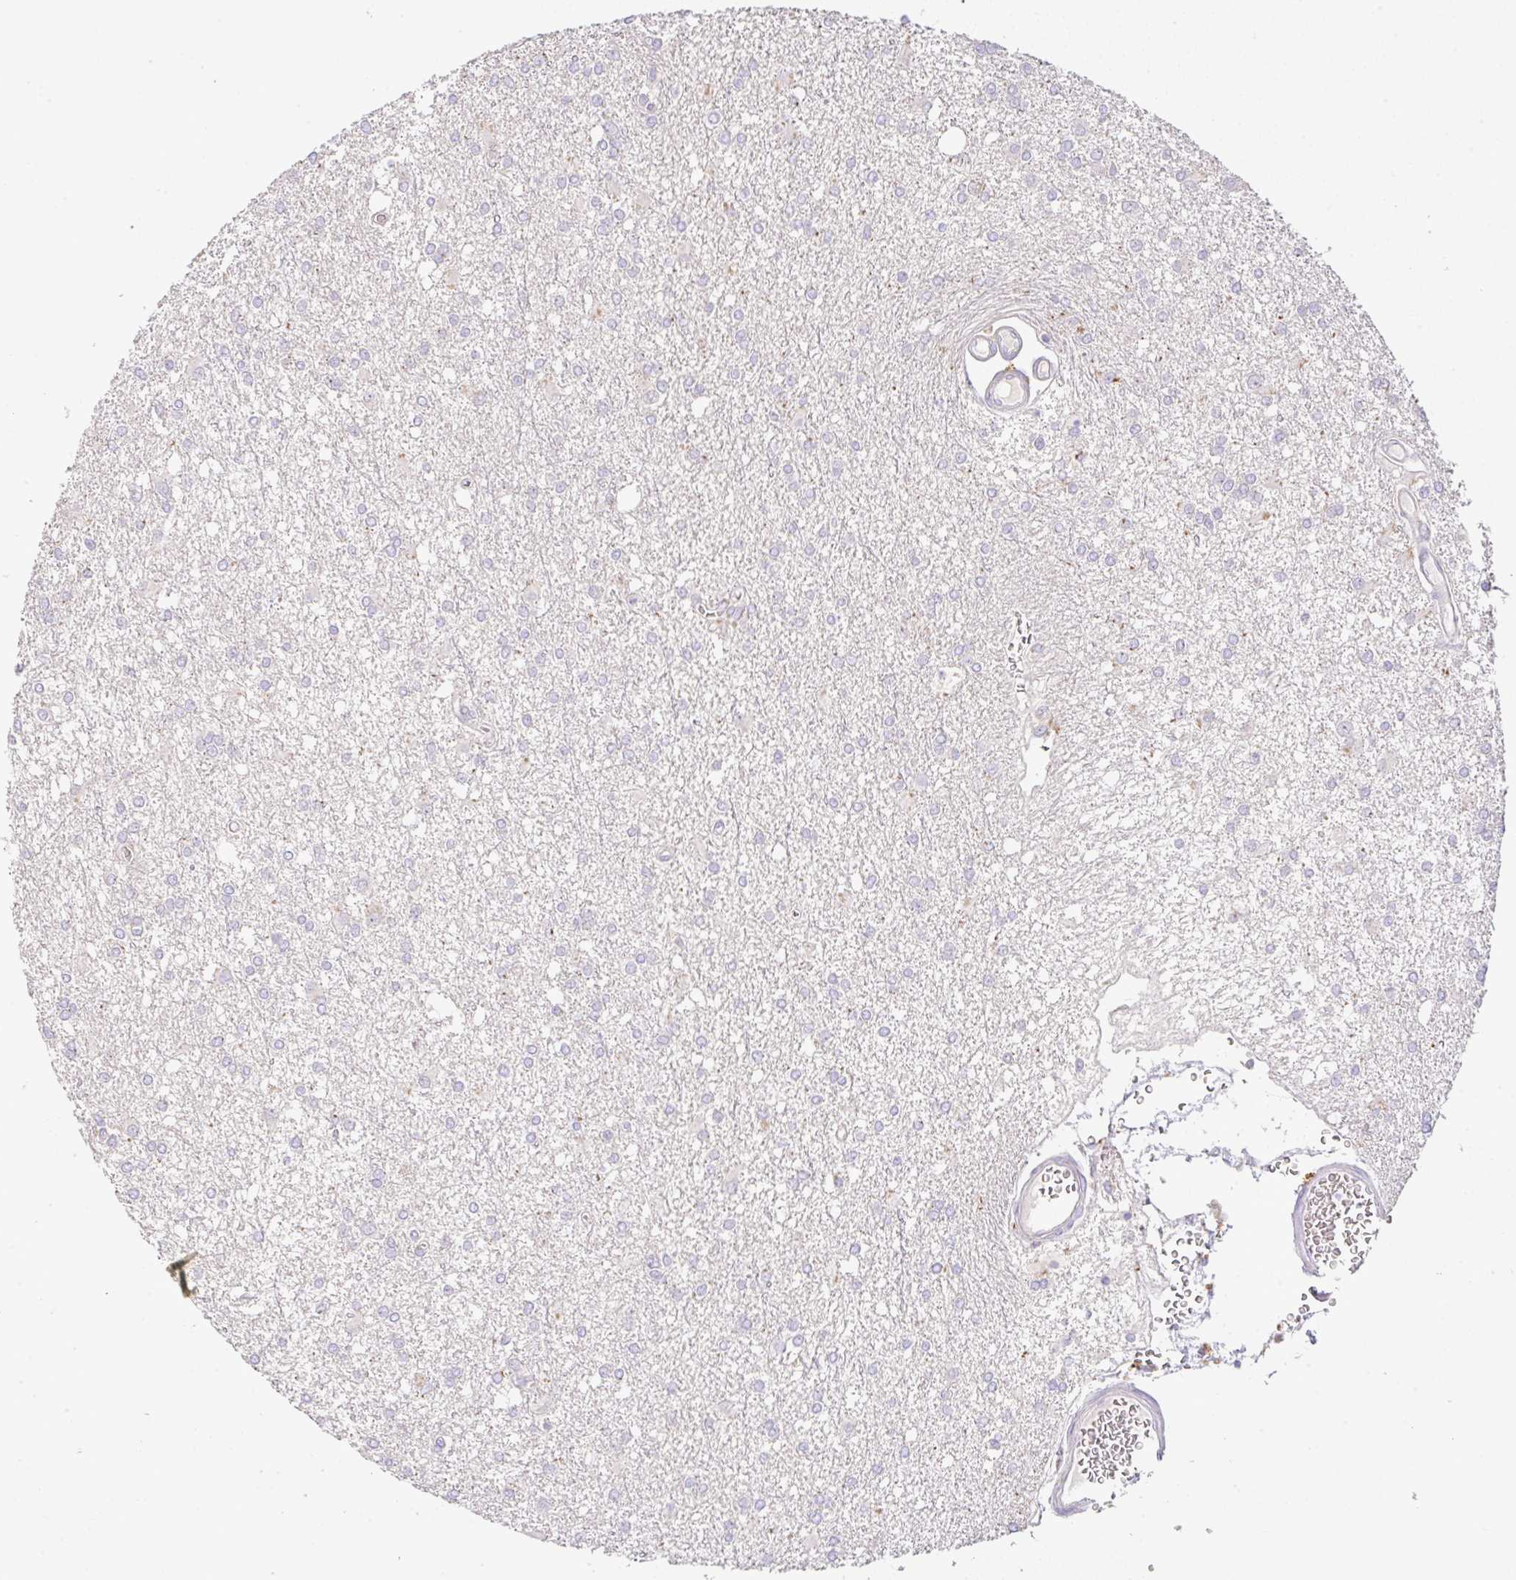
{"staining": {"intensity": "negative", "quantity": "none", "location": "none"}, "tissue": "glioma", "cell_type": "Tumor cells", "image_type": "cancer", "snomed": [{"axis": "morphology", "description": "Glioma, malignant, High grade"}, {"axis": "topography", "description": "Brain"}], "caption": "Immunohistochemistry (IHC) of malignant glioma (high-grade) displays no staining in tumor cells. (DAB immunohistochemistry with hematoxylin counter stain).", "gene": "EPN3", "patient": {"sex": "male", "age": 48}}